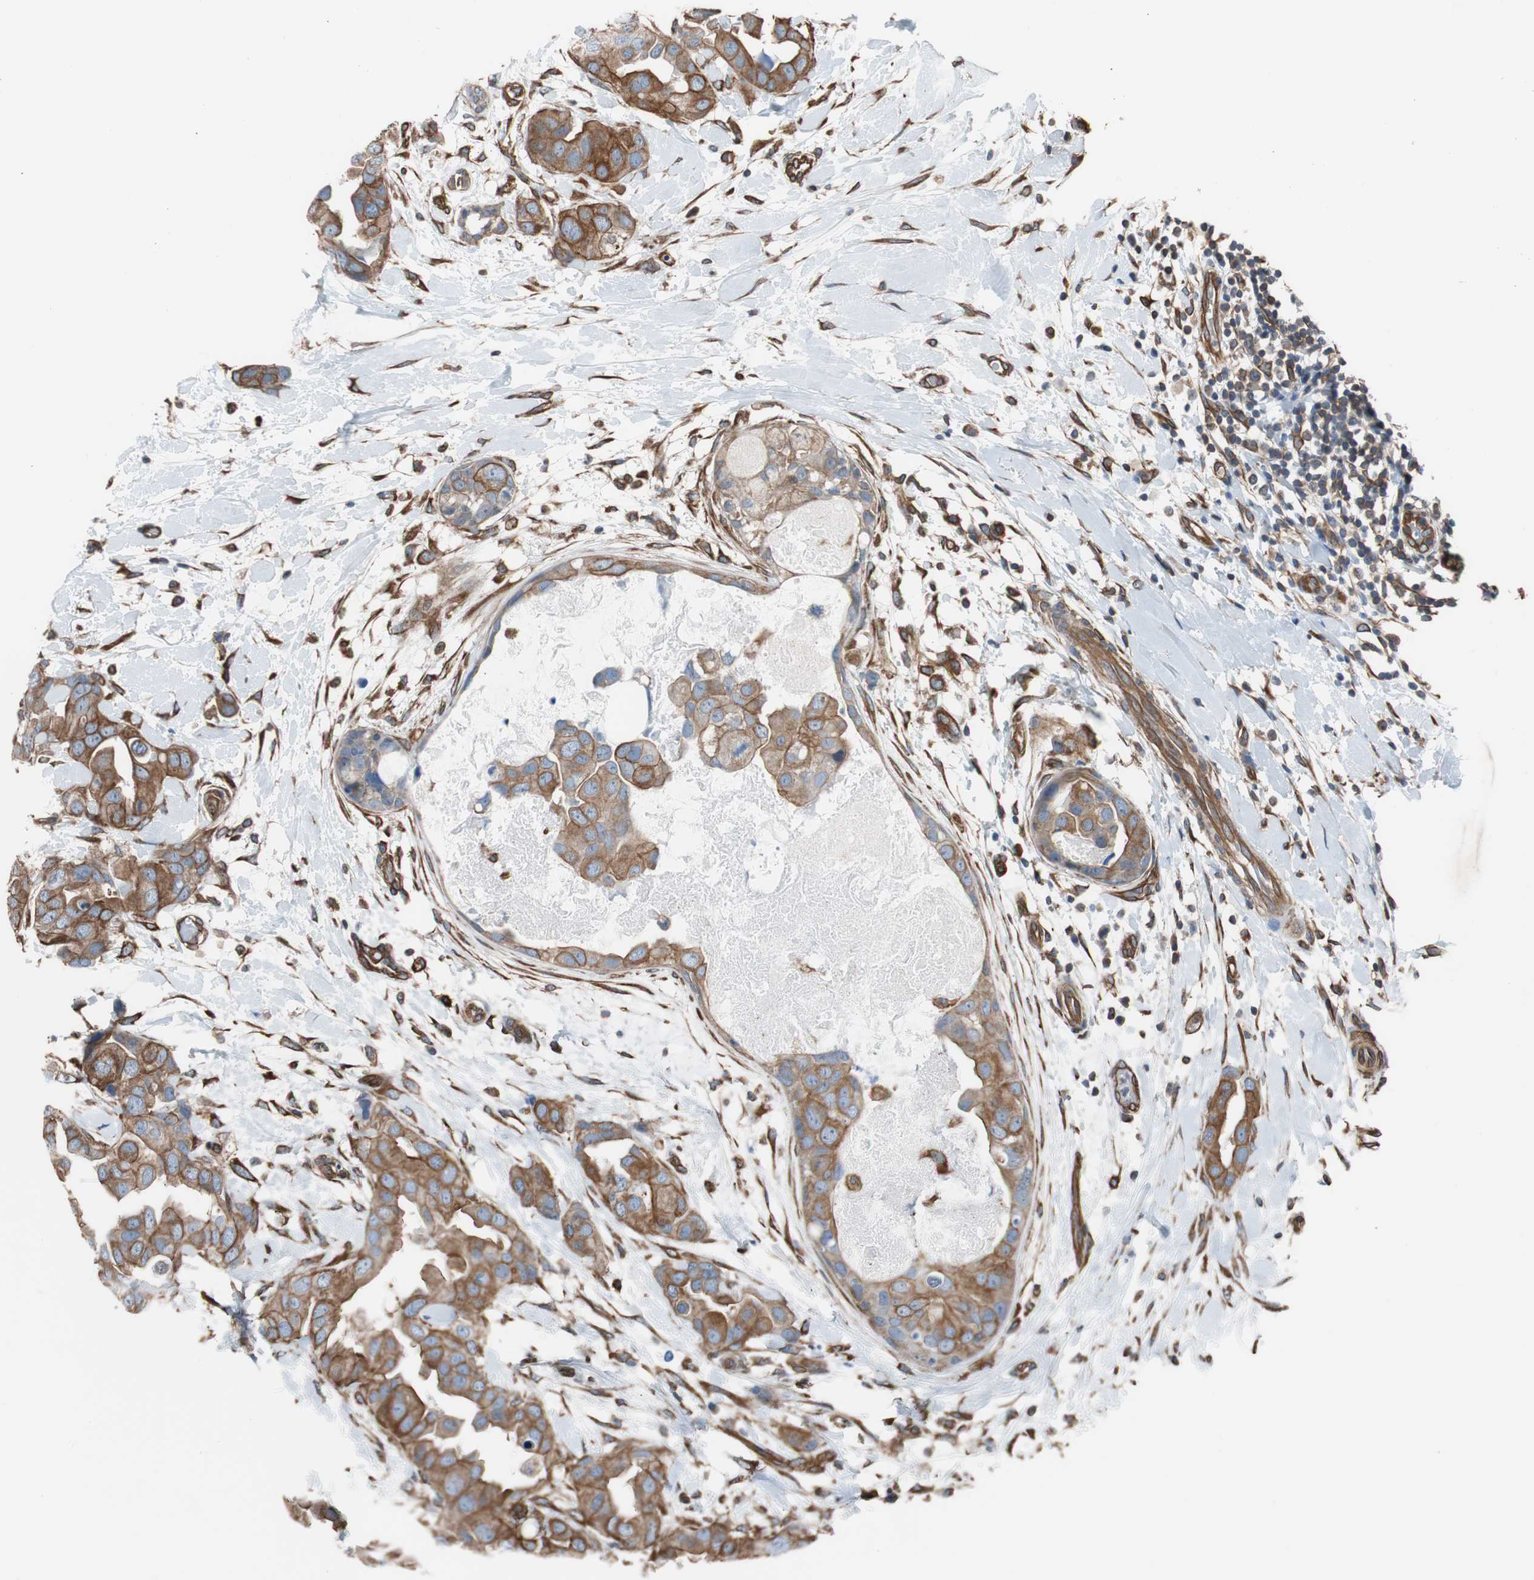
{"staining": {"intensity": "strong", "quantity": ">75%", "location": "cytoplasmic/membranous"}, "tissue": "breast cancer", "cell_type": "Tumor cells", "image_type": "cancer", "snomed": [{"axis": "morphology", "description": "Duct carcinoma"}, {"axis": "topography", "description": "Breast"}], "caption": "Protein staining displays strong cytoplasmic/membranous positivity in about >75% of tumor cells in breast cancer.", "gene": "KIF3B", "patient": {"sex": "female", "age": 40}}